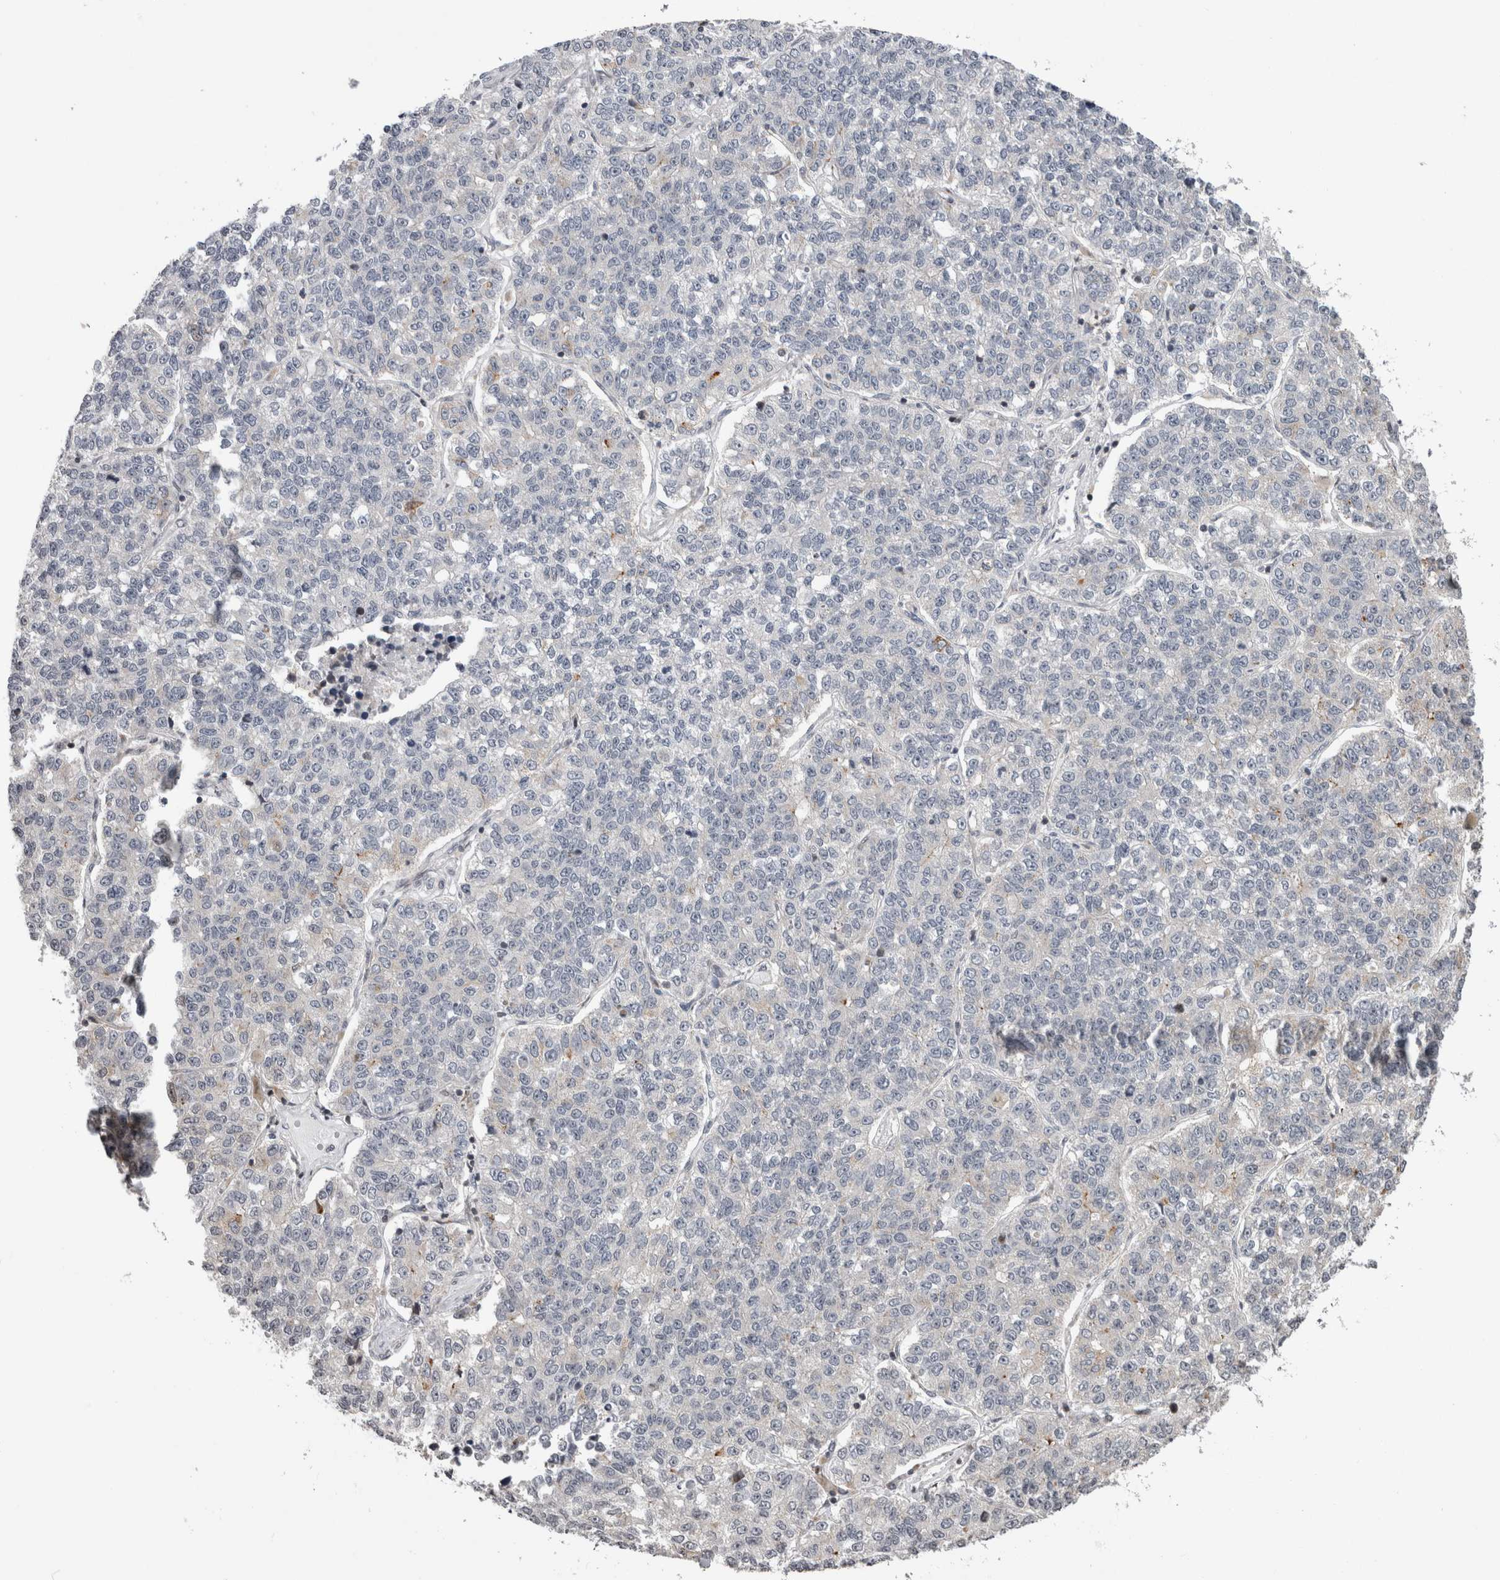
{"staining": {"intensity": "negative", "quantity": "none", "location": "none"}, "tissue": "lung cancer", "cell_type": "Tumor cells", "image_type": "cancer", "snomed": [{"axis": "morphology", "description": "Adenocarcinoma, NOS"}, {"axis": "topography", "description": "Lung"}], "caption": "A high-resolution image shows immunohistochemistry staining of adenocarcinoma (lung), which displays no significant positivity in tumor cells.", "gene": "ZBTB11", "patient": {"sex": "male", "age": 49}}